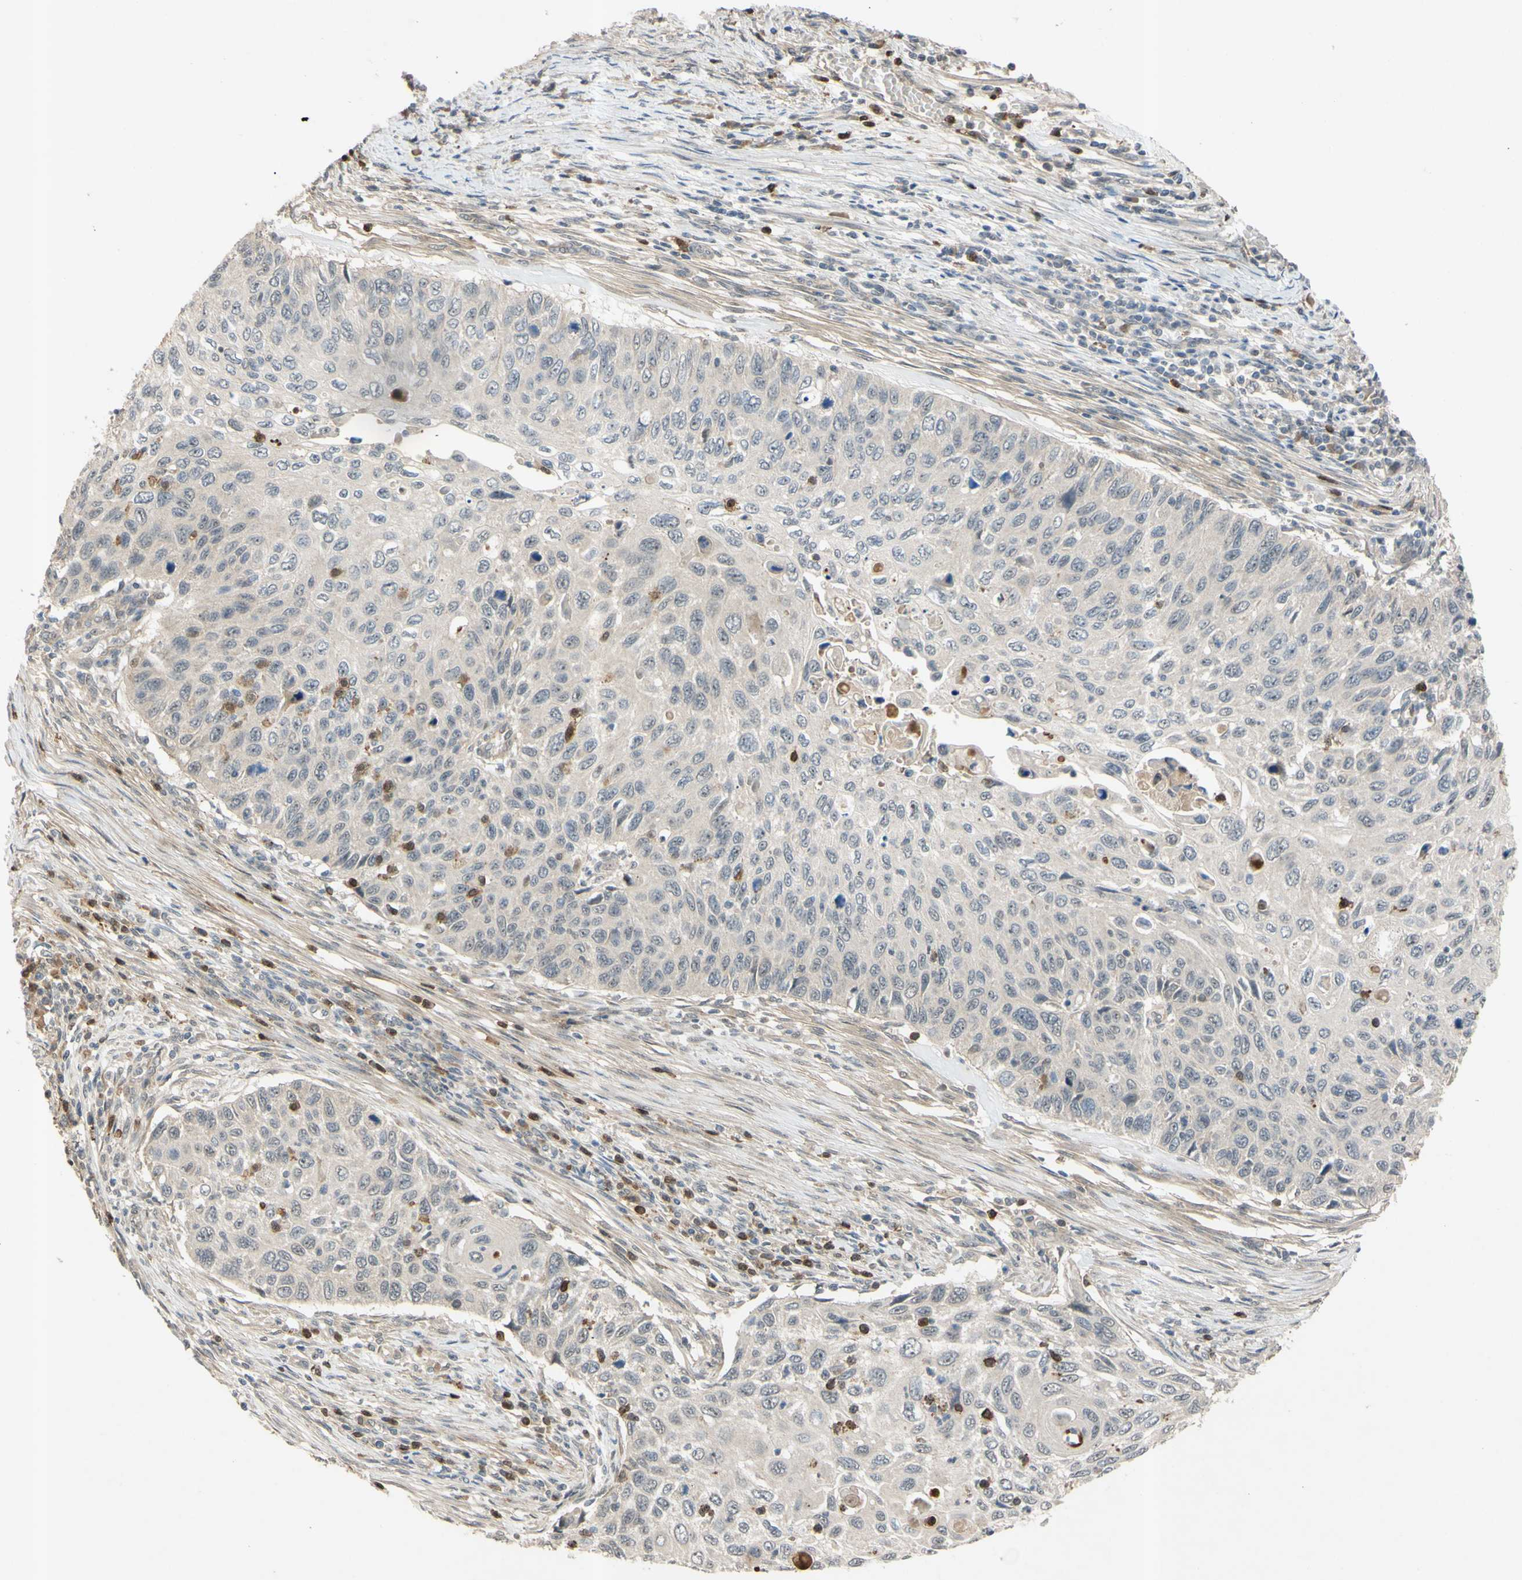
{"staining": {"intensity": "negative", "quantity": "none", "location": "none"}, "tissue": "cervical cancer", "cell_type": "Tumor cells", "image_type": "cancer", "snomed": [{"axis": "morphology", "description": "Squamous cell carcinoma, NOS"}, {"axis": "topography", "description": "Cervix"}], "caption": "DAB (3,3'-diaminobenzidine) immunohistochemical staining of human squamous cell carcinoma (cervical) shows no significant expression in tumor cells.", "gene": "ALK", "patient": {"sex": "female", "age": 70}}